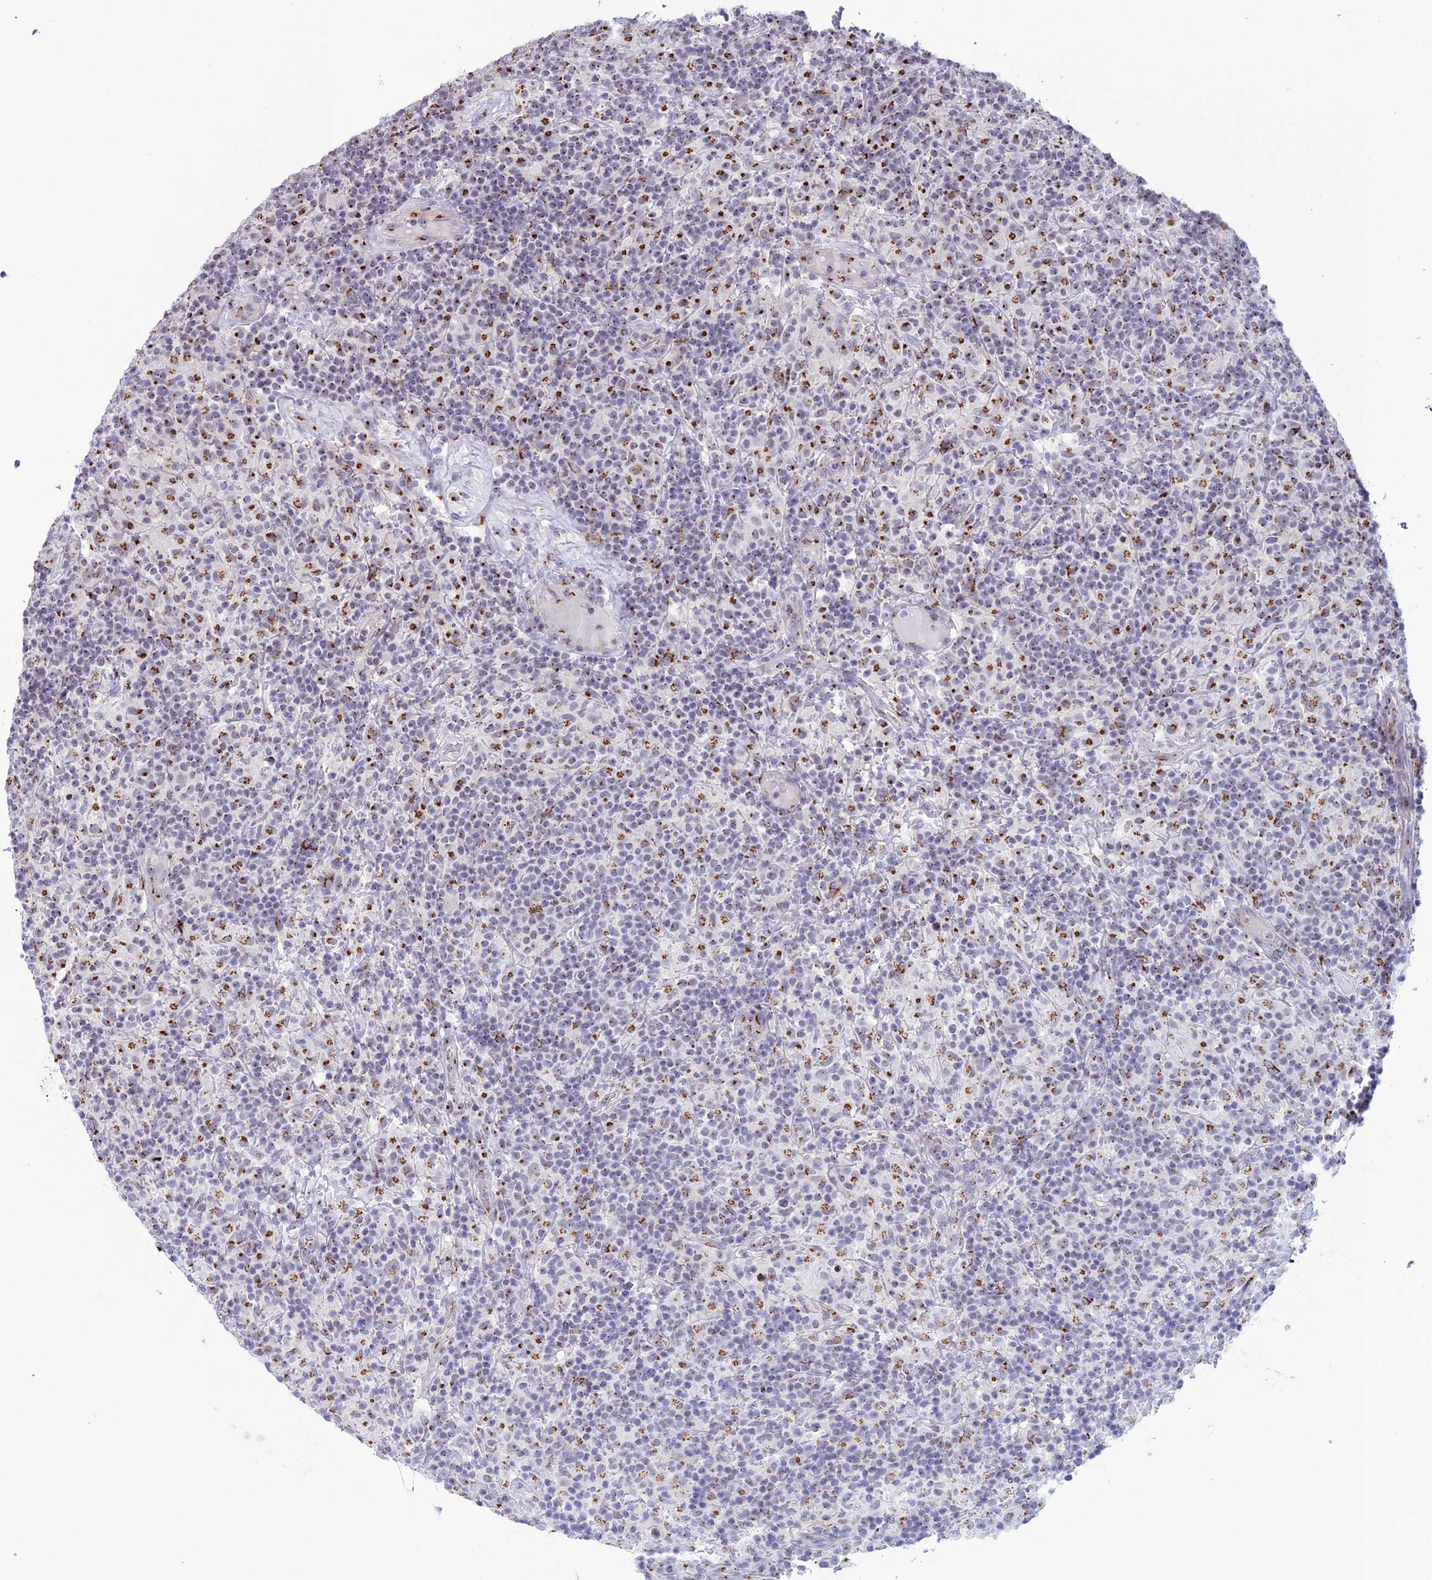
{"staining": {"intensity": "weak", "quantity": "25%-75%", "location": "cytoplasmic/membranous"}, "tissue": "lymphoma", "cell_type": "Tumor cells", "image_type": "cancer", "snomed": [{"axis": "morphology", "description": "Hodgkin's disease, NOS"}, {"axis": "topography", "description": "Lymph node"}], "caption": "Lymphoma tissue demonstrates weak cytoplasmic/membranous expression in about 25%-75% of tumor cells", "gene": "PLEKHA4", "patient": {"sex": "male", "age": 70}}